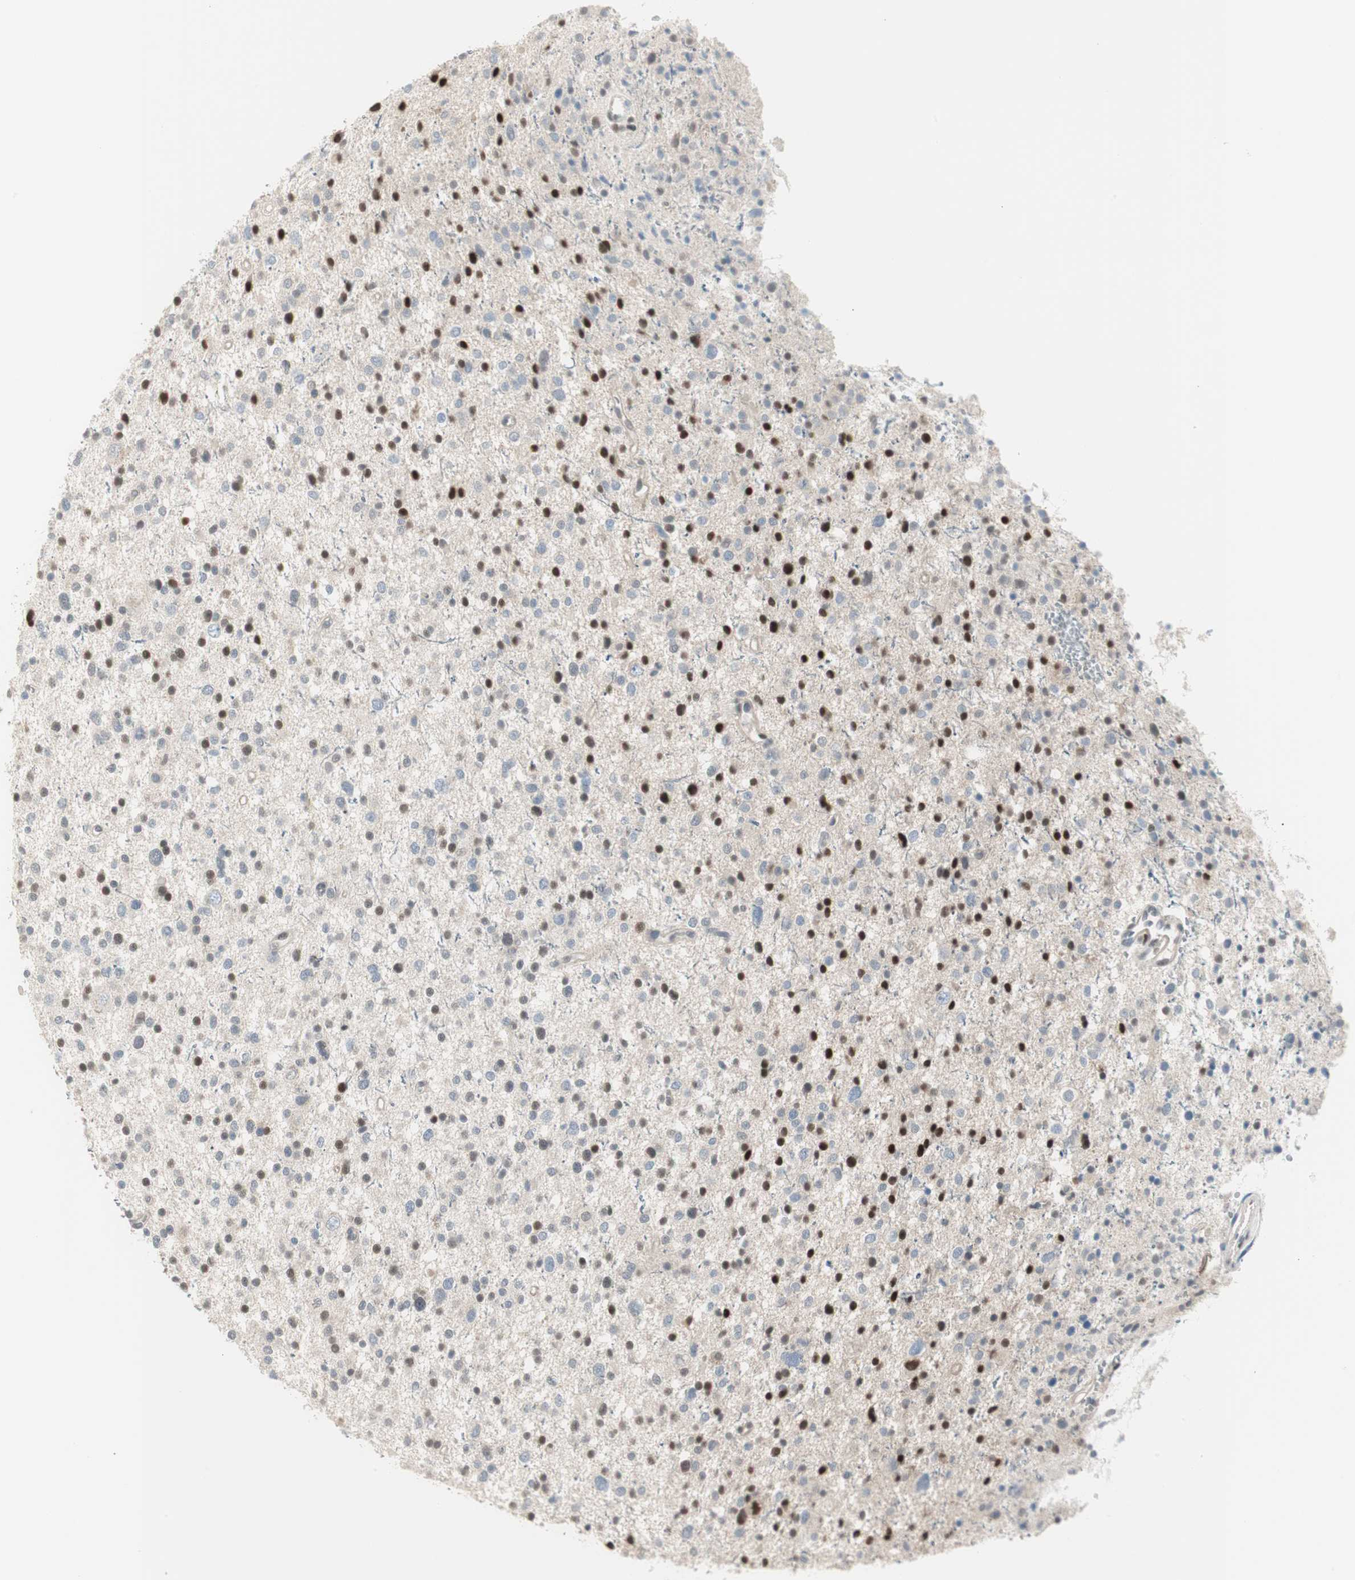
{"staining": {"intensity": "strong", "quantity": "25%-75%", "location": "nuclear"}, "tissue": "glioma", "cell_type": "Tumor cells", "image_type": "cancer", "snomed": [{"axis": "morphology", "description": "Glioma, malignant, Low grade"}, {"axis": "topography", "description": "Brain"}], "caption": "Immunohistochemistry (IHC) staining of low-grade glioma (malignant), which exhibits high levels of strong nuclear expression in about 25%-75% of tumor cells indicating strong nuclear protein positivity. The staining was performed using DAB (3,3'-diaminobenzidine) (brown) for protein detection and nuclei were counterstained in hematoxylin (blue).", "gene": "LONP2", "patient": {"sex": "female", "age": 37}}